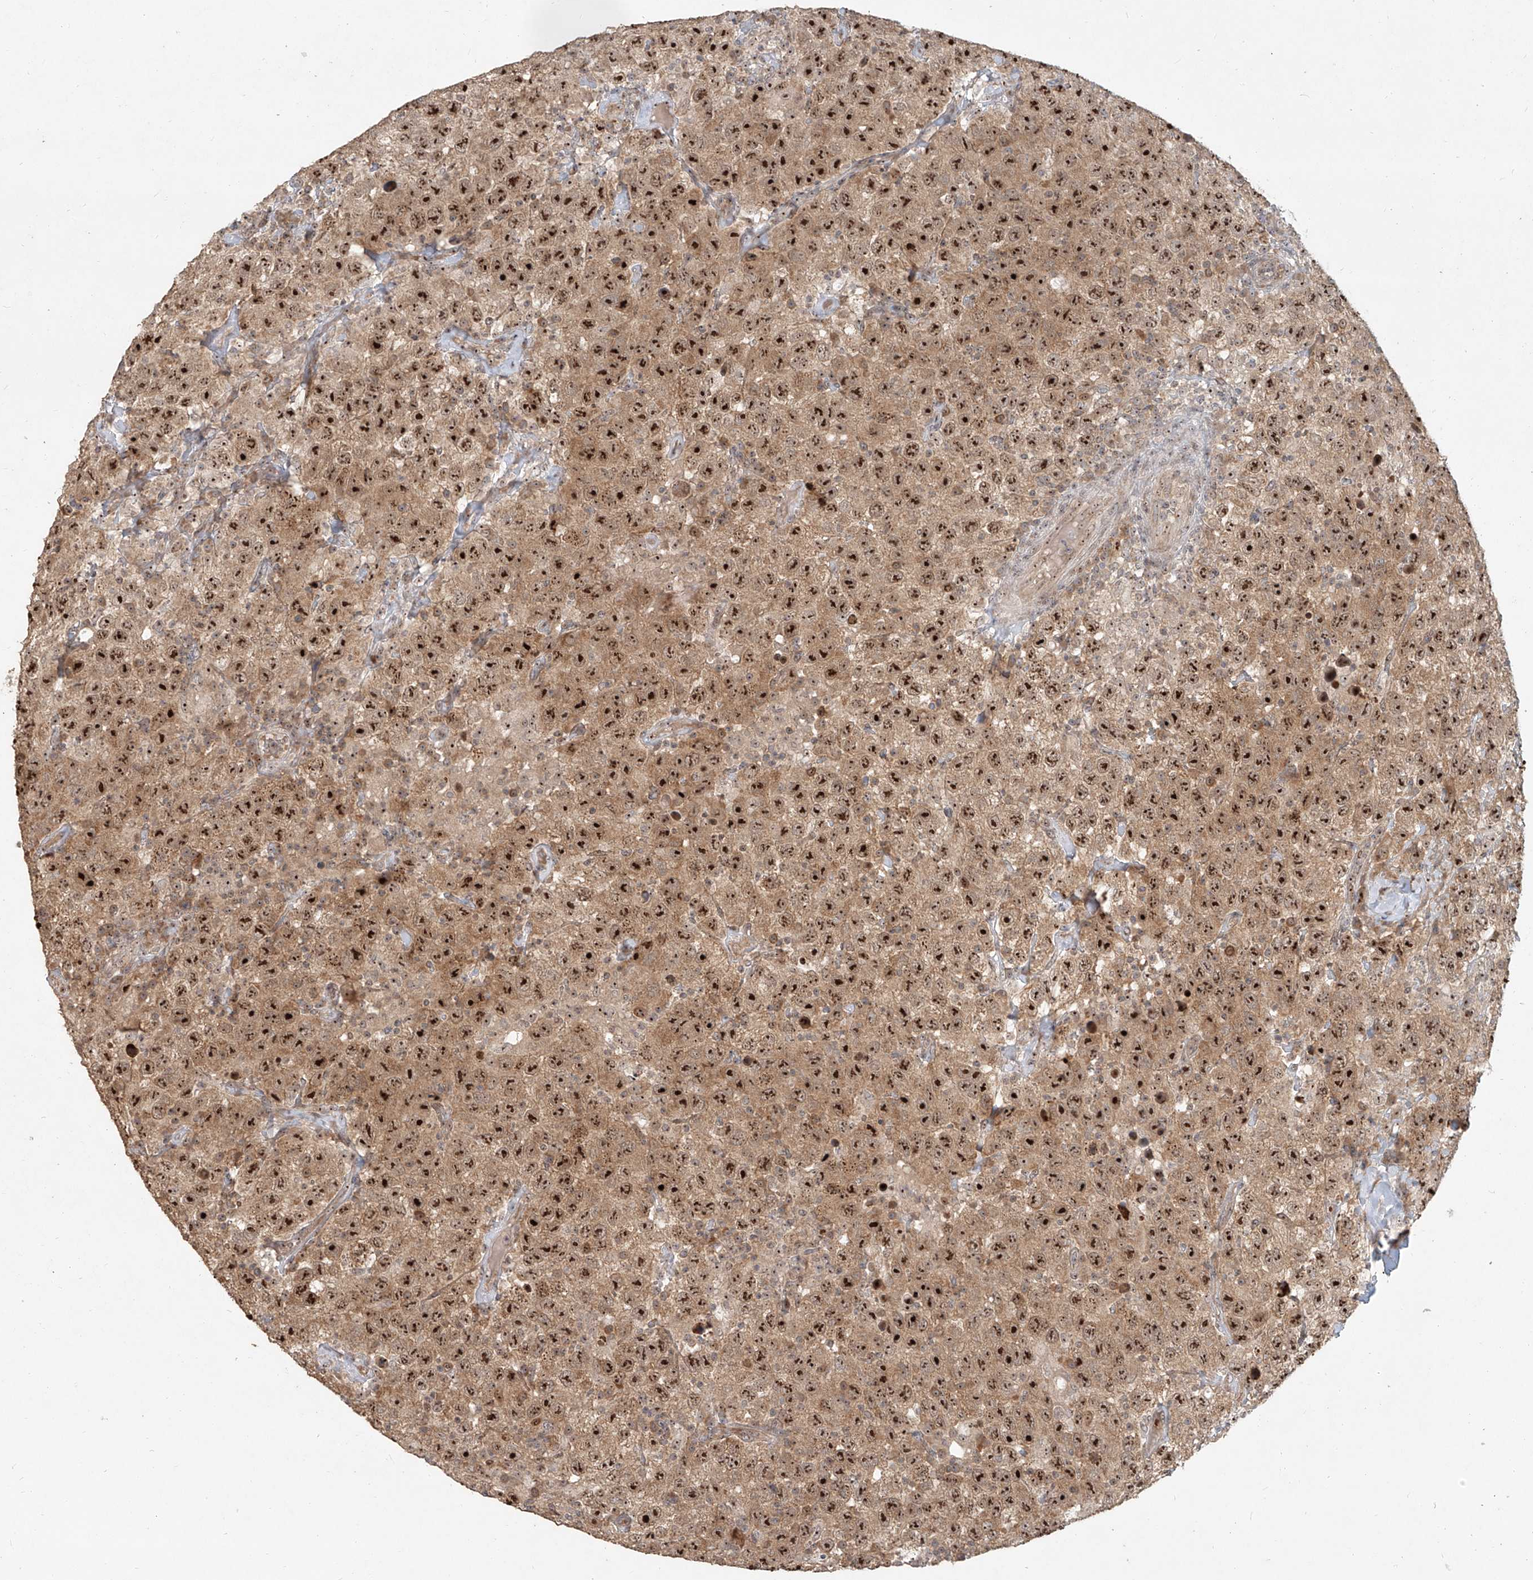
{"staining": {"intensity": "strong", "quantity": ">75%", "location": "cytoplasmic/membranous,nuclear"}, "tissue": "testis cancer", "cell_type": "Tumor cells", "image_type": "cancer", "snomed": [{"axis": "morphology", "description": "Seminoma, NOS"}, {"axis": "topography", "description": "Testis"}], "caption": "A brown stain highlights strong cytoplasmic/membranous and nuclear staining of a protein in human testis cancer tumor cells.", "gene": "BYSL", "patient": {"sex": "male", "age": 41}}